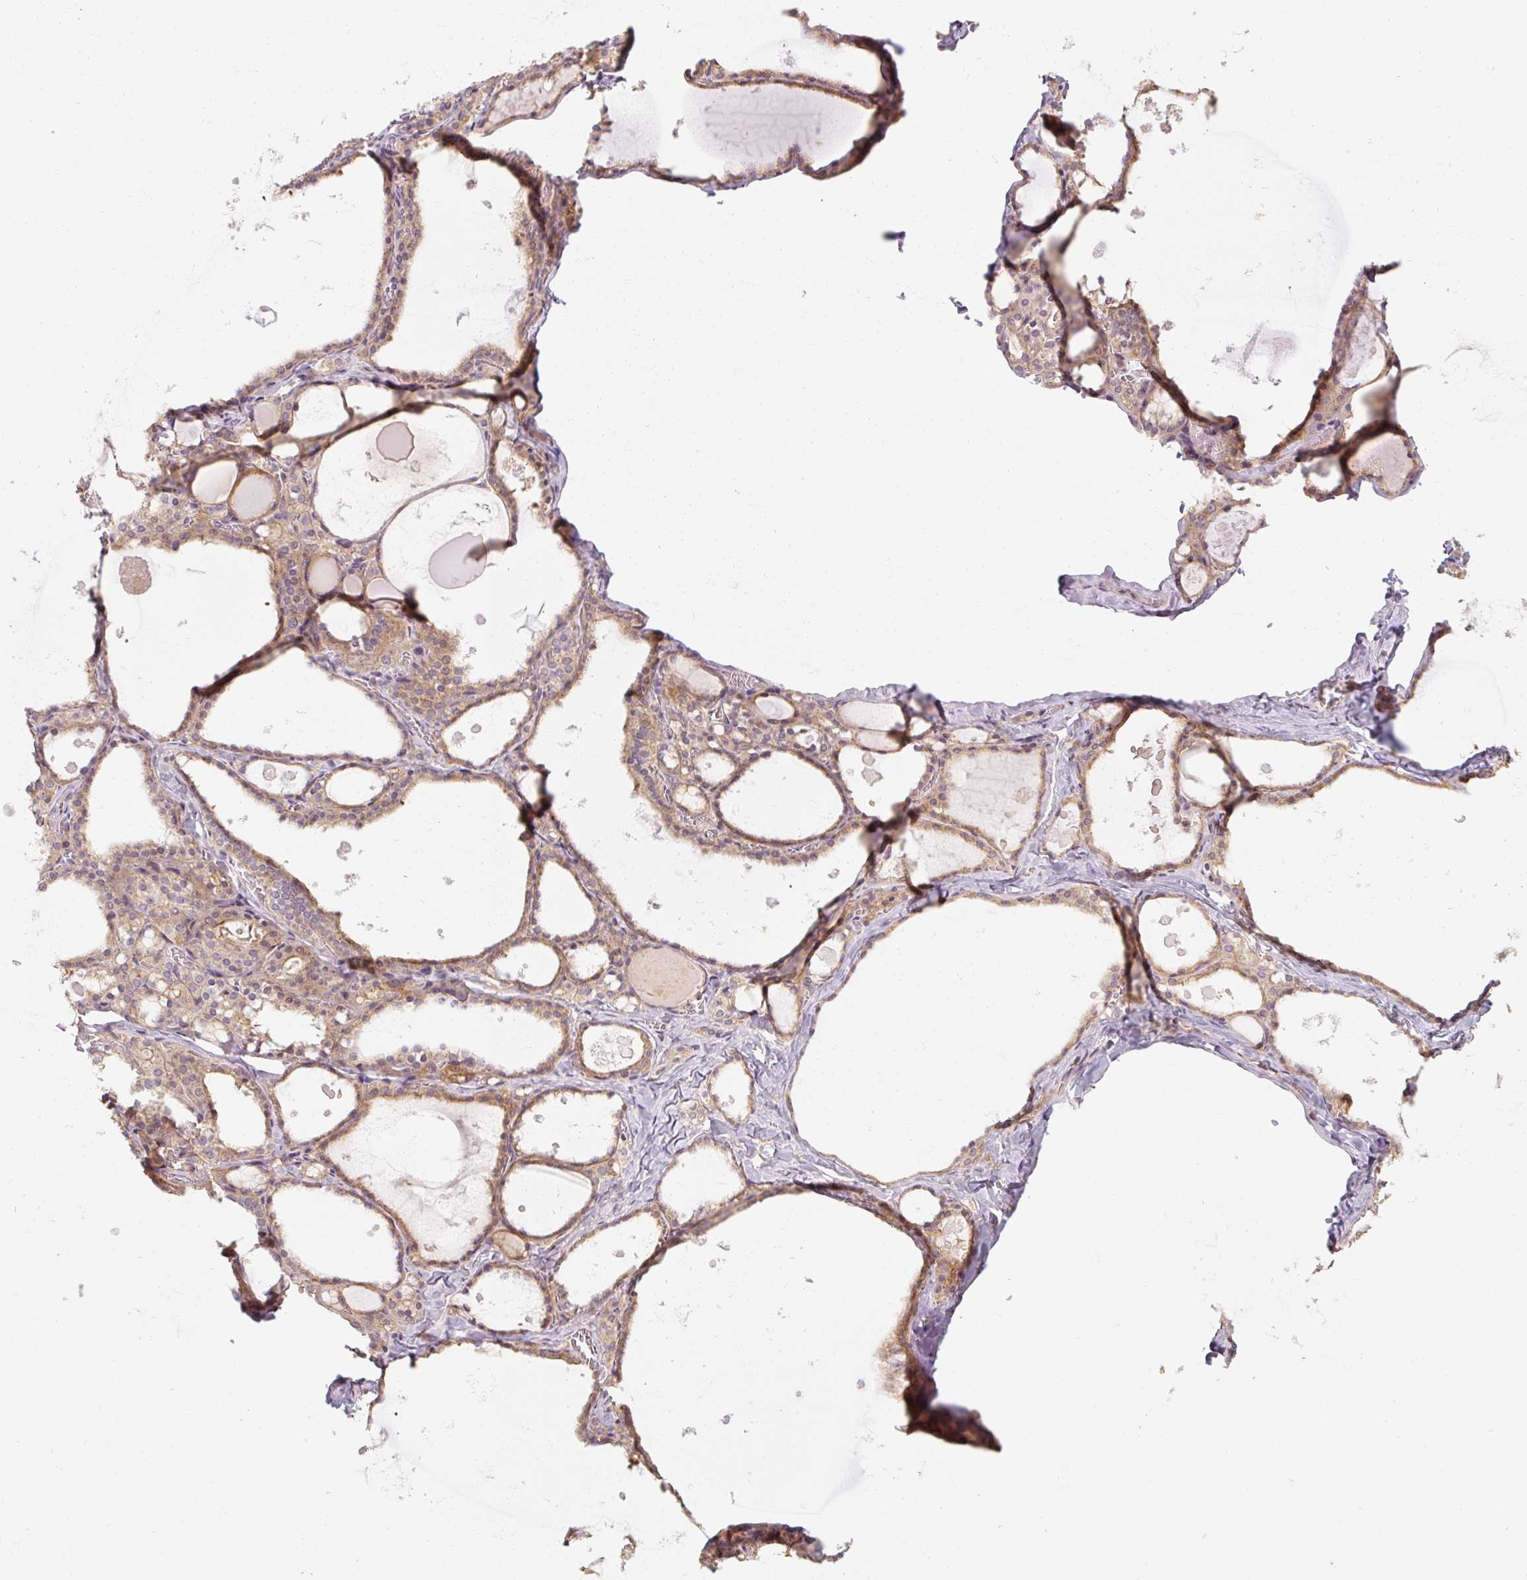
{"staining": {"intensity": "moderate", "quantity": ">75%", "location": "cytoplasmic/membranous"}, "tissue": "thyroid gland", "cell_type": "Glandular cells", "image_type": "normal", "snomed": [{"axis": "morphology", "description": "Normal tissue, NOS"}, {"axis": "topography", "description": "Thyroid gland"}], "caption": "Moderate cytoplasmic/membranous expression is seen in approximately >75% of glandular cells in benign thyroid gland.", "gene": "RB1CC1", "patient": {"sex": "male", "age": 56}}